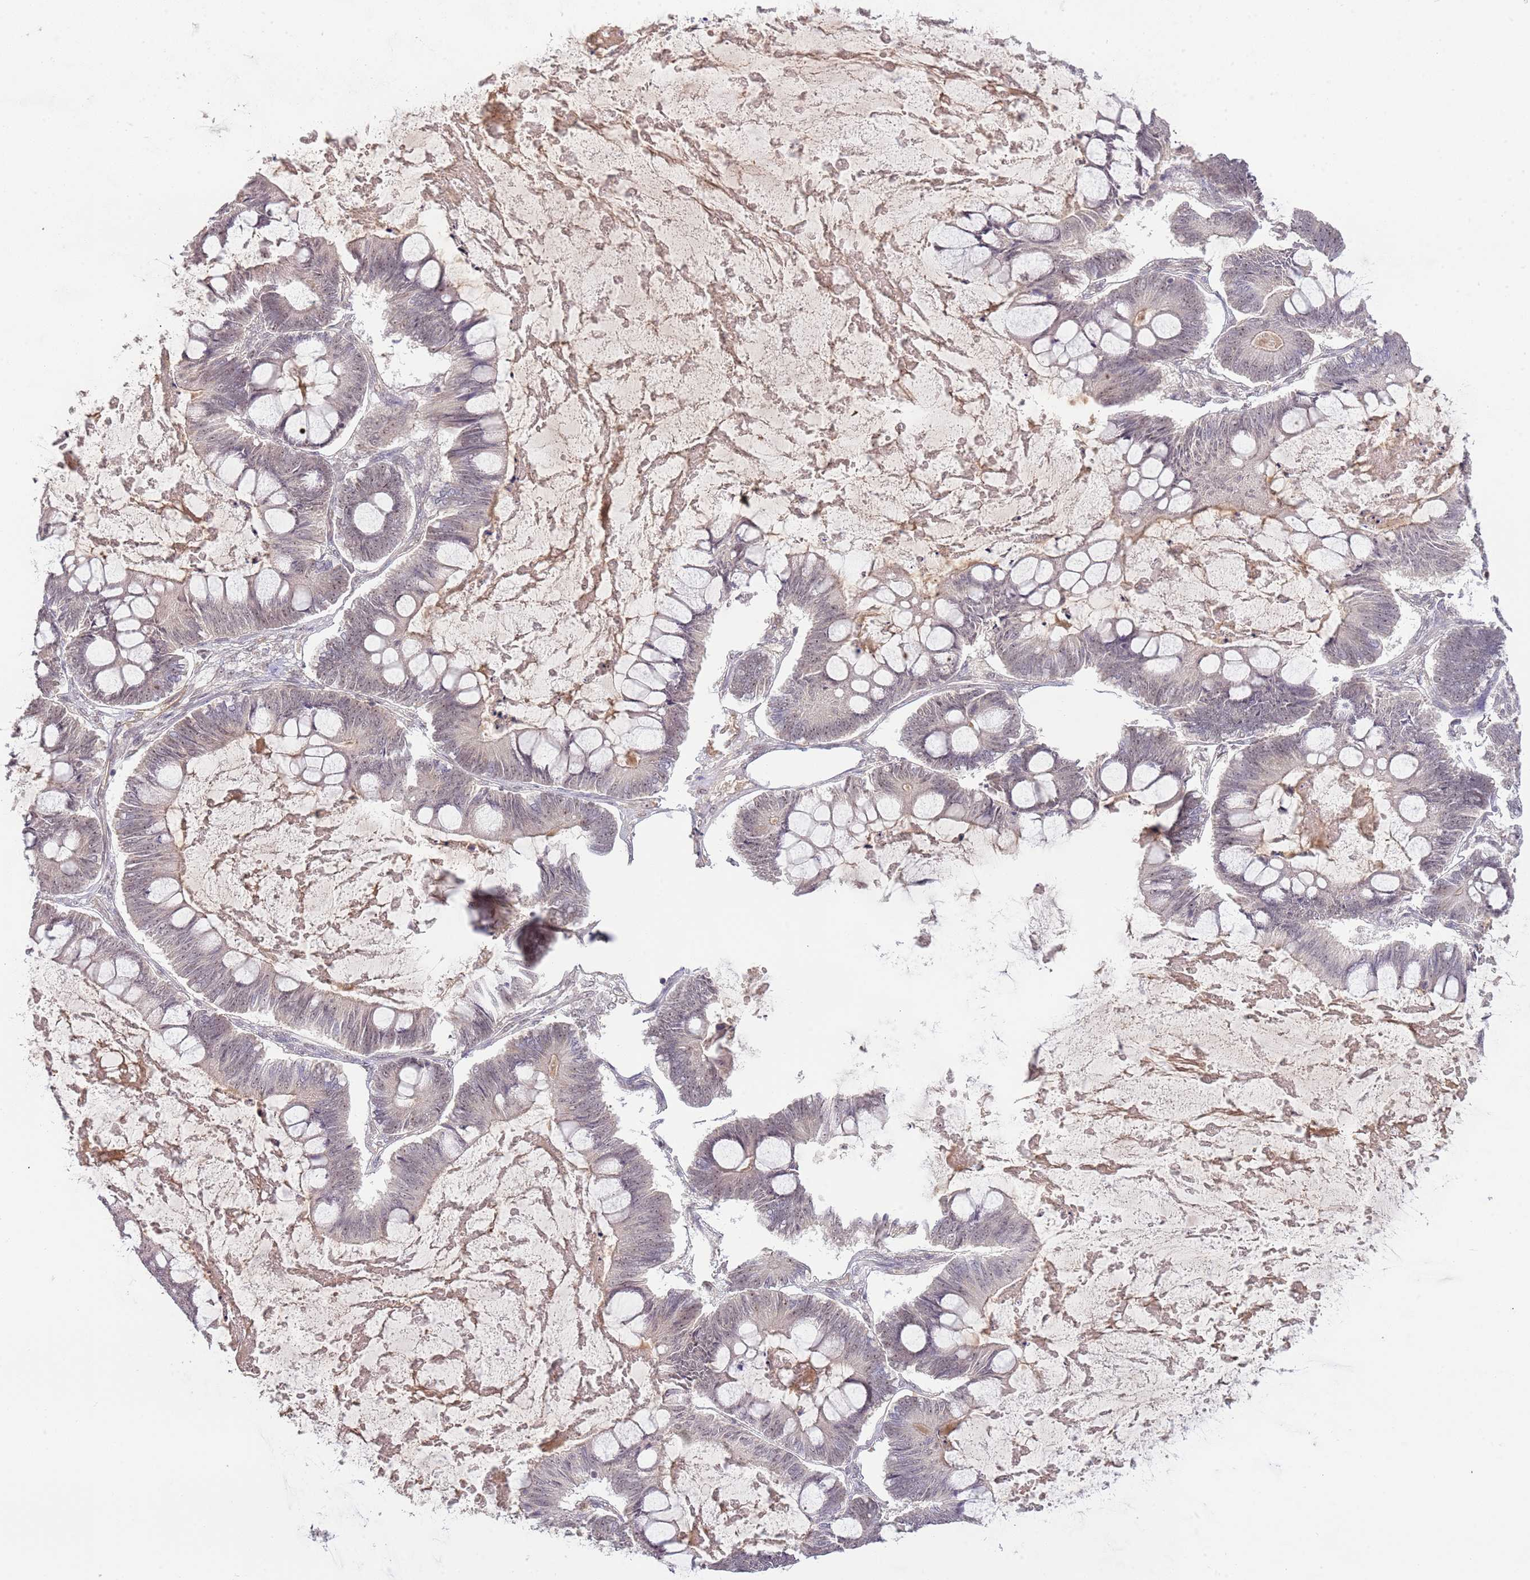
{"staining": {"intensity": "weak", "quantity": "25%-75%", "location": "nuclear"}, "tissue": "ovarian cancer", "cell_type": "Tumor cells", "image_type": "cancer", "snomed": [{"axis": "morphology", "description": "Cystadenocarcinoma, mucinous, NOS"}, {"axis": "topography", "description": "Ovary"}], "caption": "The micrograph reveals a brown stain indicating the presence of a protein in the nuclear of tumor cells in ovarian mucinous cystadenocarcinoma. (brown staining indicates protein expression, while blue staining denotes nuclei).", "gene": "SURF2", "patient": {"sex": "female", "age": 61}}